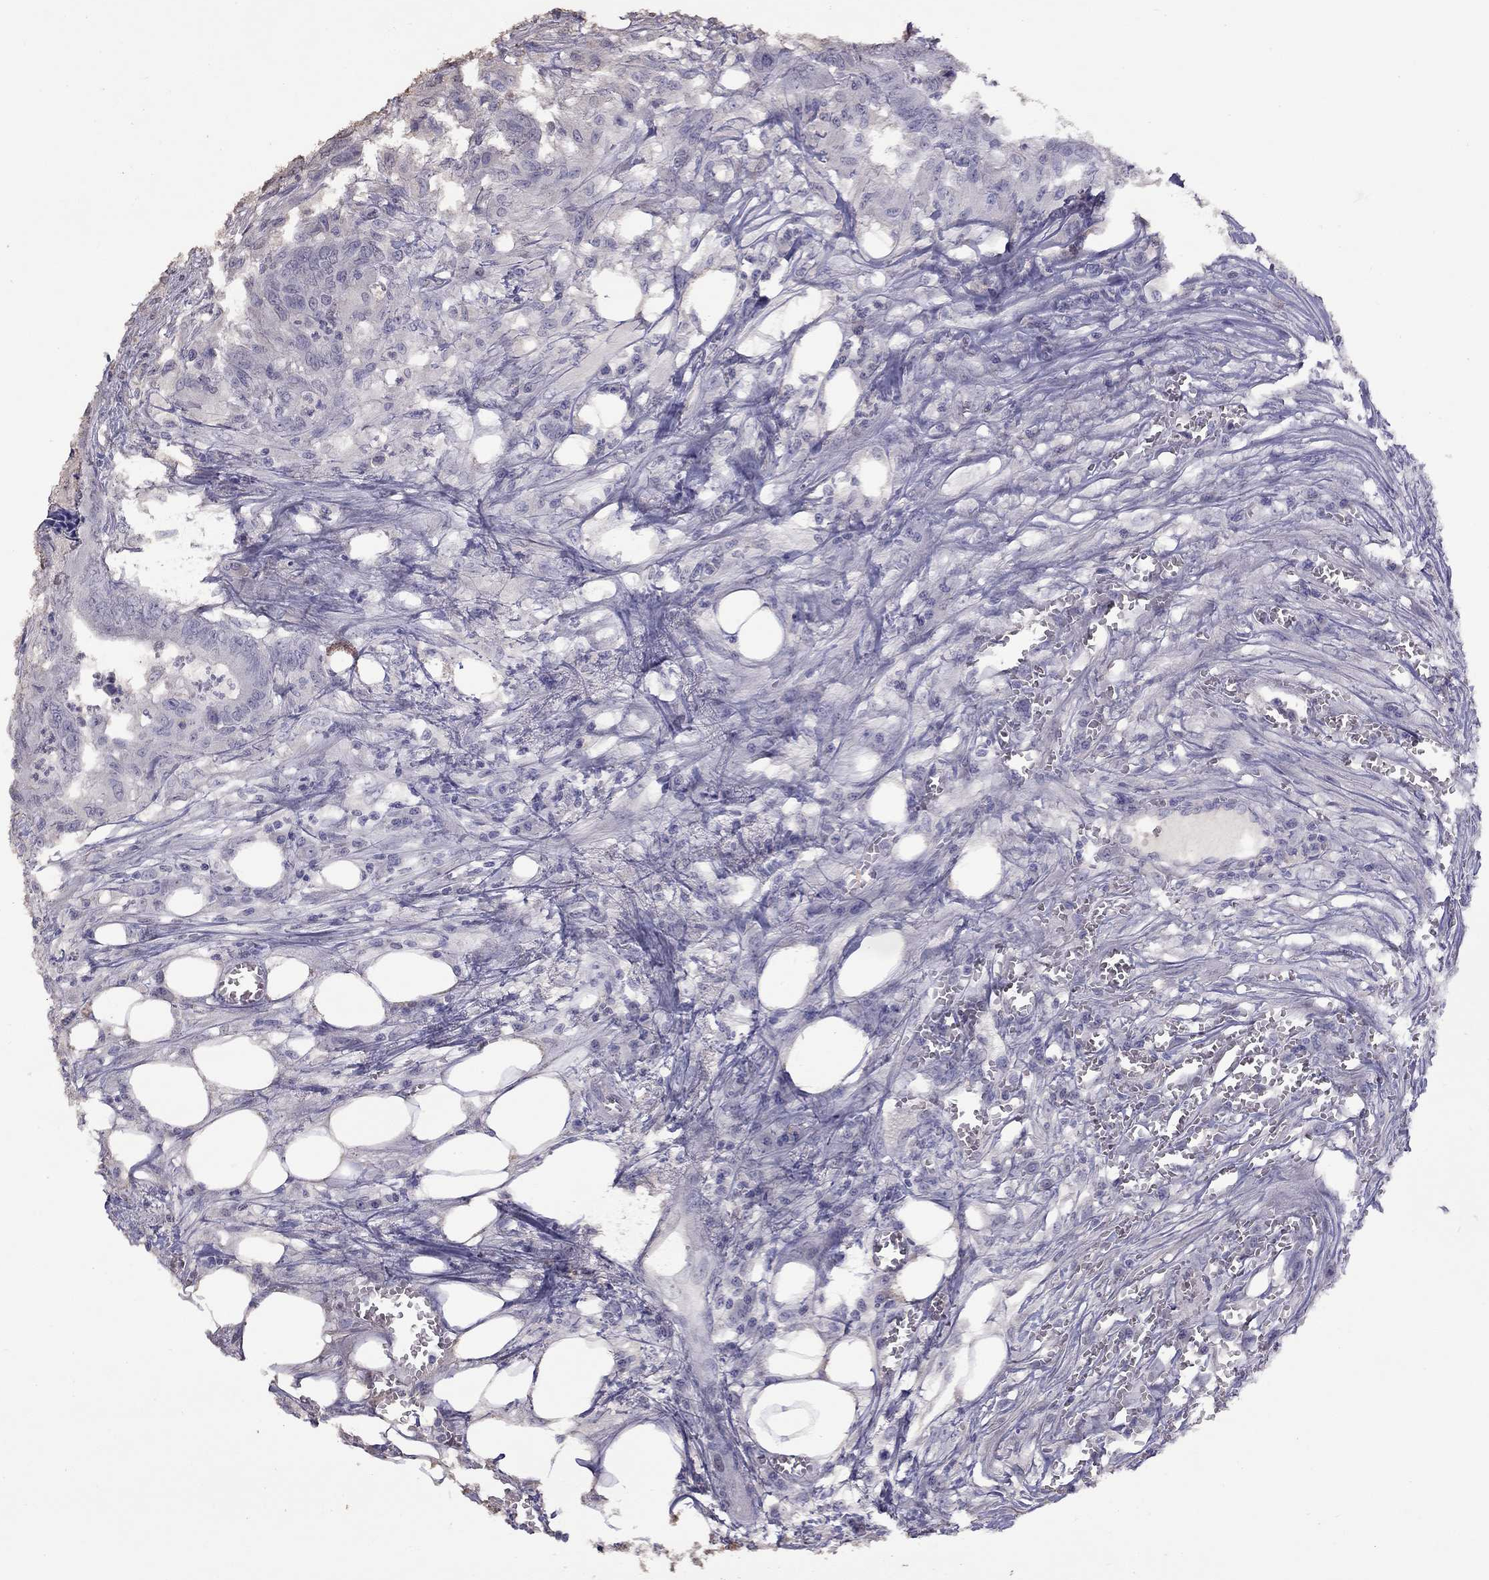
{"staining": {"intensity": "negative", "quantity": "none", "location": "none"}, "tissue": "colorectal cancer", "cell_type": "Tumor cells", "image_type": "cancer", "snomed": [{"axis": "morphology", "description": "Adenocarcinoma, NOS"}, {"axis": "topography", "description": "Colon"}], "caption": "Tumor cells show no significant staining in colorectal cancer (adenocarcinoma).", "gene": "SUN3", "patient": {"sex": "male", "age": 84}}